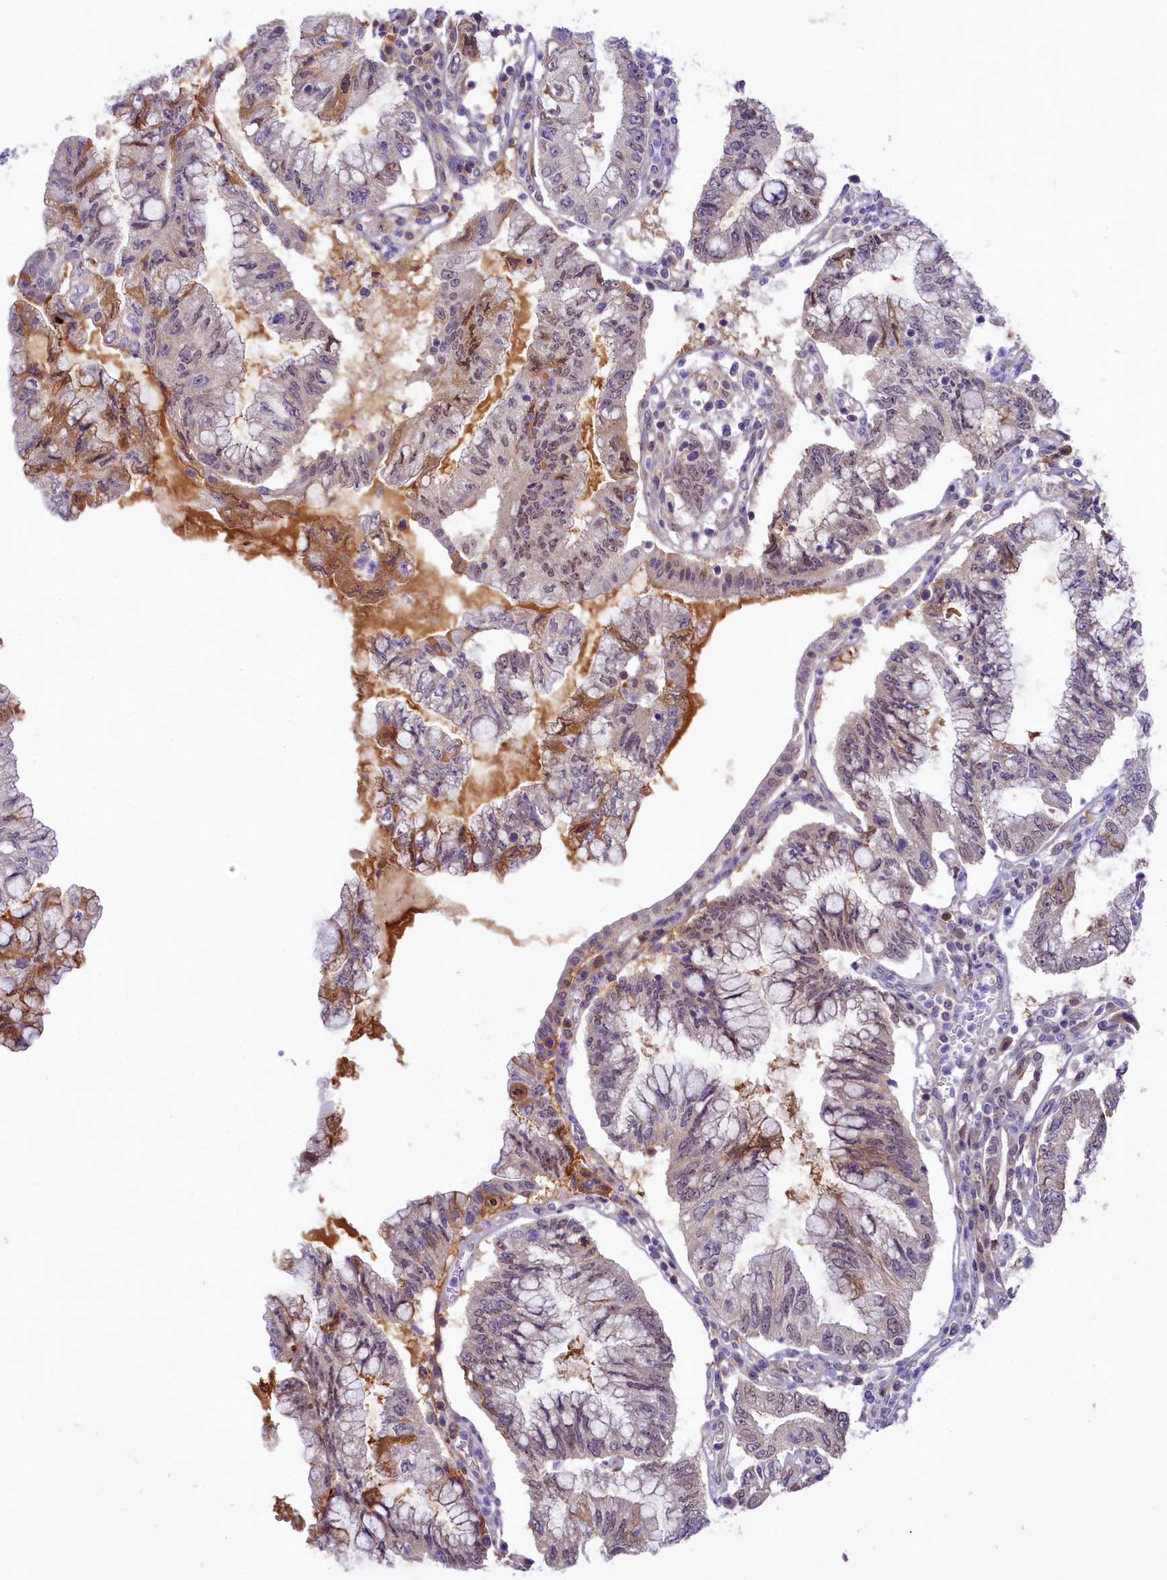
{"staining": {"intensity": "negative", "quantity": "none", "location": "none"}, "tissue": "pancreatic cancer", "cell_type": "Tumor cells", "image_type": "cancer", "snomed": [{"axis": "morphology", "description": "Adenocarcinoma, NOS"}, {"axis": "topography", "description": "Pancreas"}], "caption": "Immunohistochemistry (IHC) micrograph of neoplastic tissue: human adenocarcinoma (pancreatic) stained with DAB (3,3'-diaminobenzidine) shows no significant protein positivity in tumor cells. (Brightfield microscopy of DAB IHC at high magnification).", "gene": "UBXN6", "patient": {"sex": "female", "age": 73}}